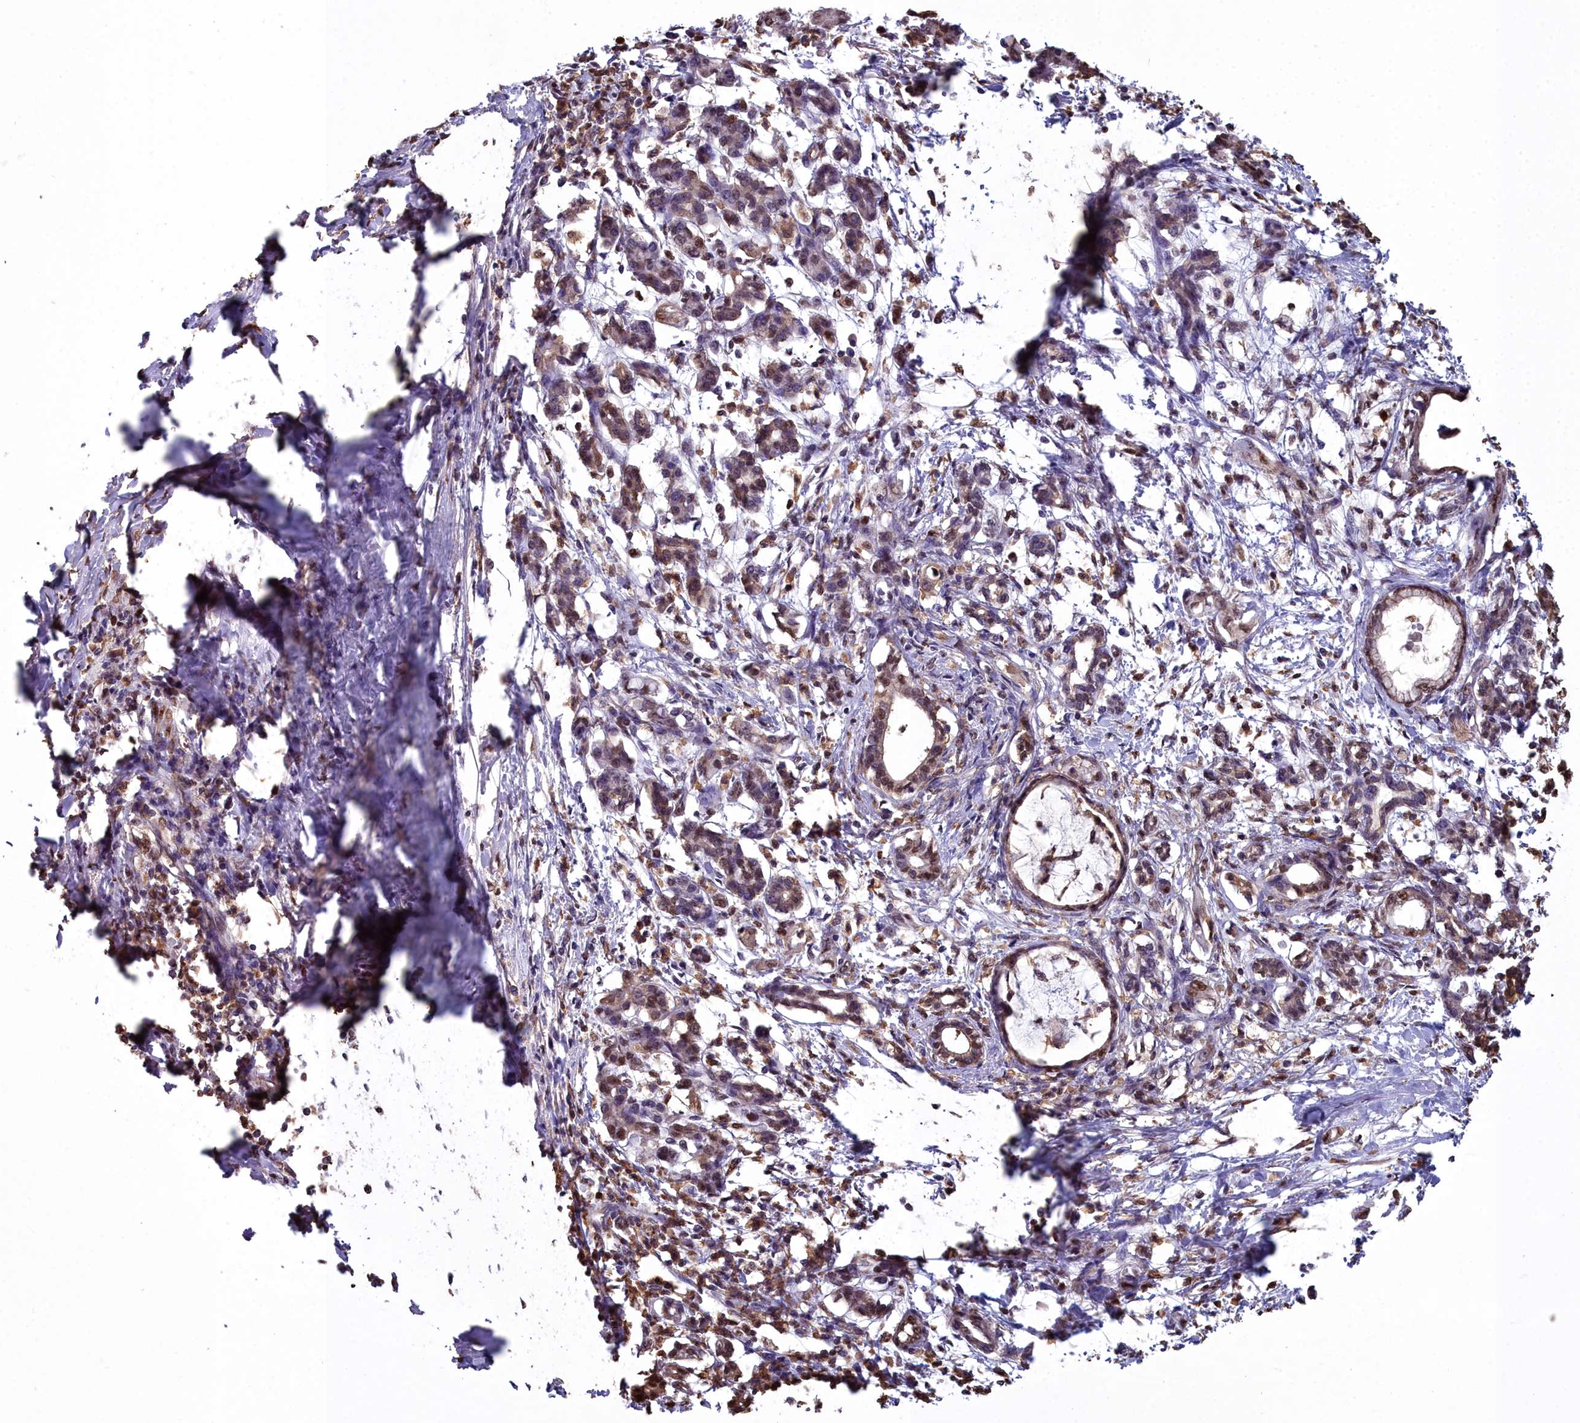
{"staining": {"intensity": "moderate", "quantity": ">75%", "location": "nuclear"}, "tissue": "pancreatic cancer", "cell_type": "Tumor cells", "image_type": "cancer", "snomed": [{"axis": "morphology", "description": "Adenocarcinoma, NOS"}, {"axis": "topography", "description": "Pancreas"}], "caption": "Protein expression analysis of pancreatic cancer (adenocarcinoma) displays moderate nuclear staining in approximately >75% of tumor cells.", "gene": "GAPDH", "patient": {"sex": "female", "age": 55}}